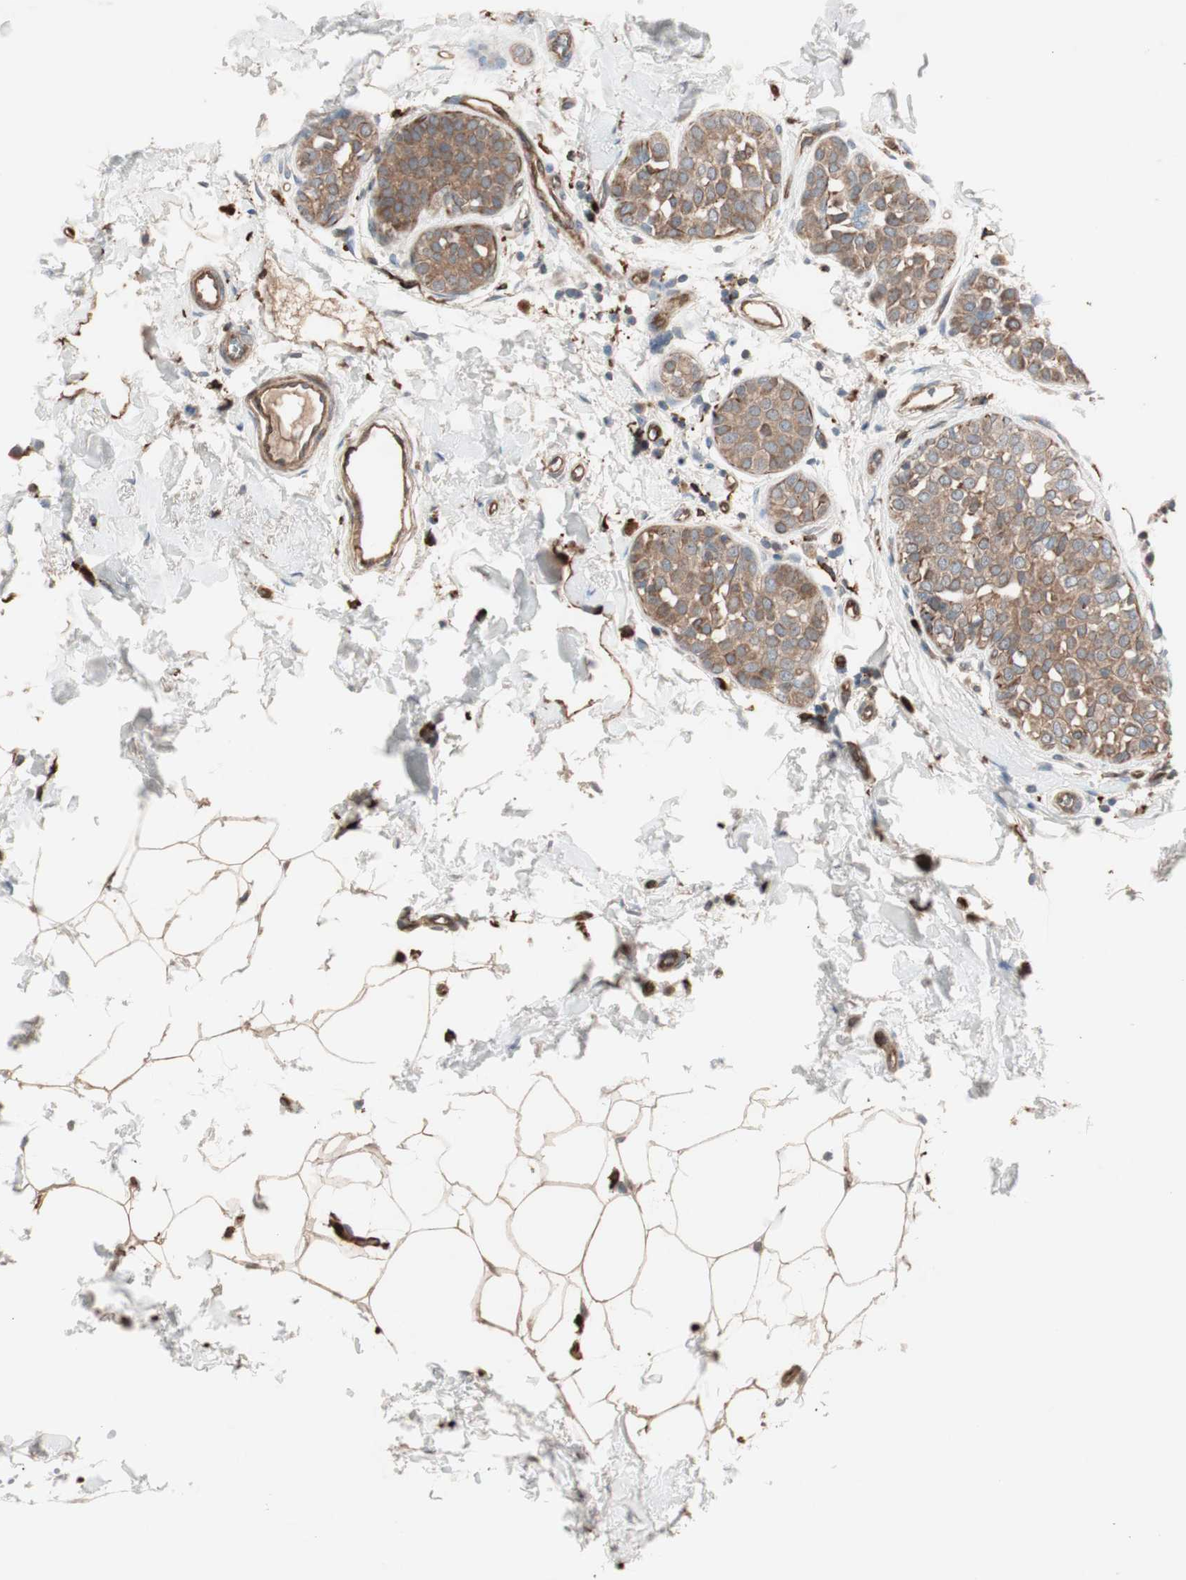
{"staining": {"intensity": "moderate", "quantity": ">75%", "location": "cytoplasmic/membranous"}, "tissue": "breast cancer", "cell_type": "Tumor cells", "image_type": "cancer", "snomed": [{"axis": "morphology", "description": "Lobular carcinoma, in situ"}, {"axis": "morphology", "description": "Lobular carcinoma"}, {"axis": "topography", "description": "Breast"}], "caption": "Breast cancer (lobular carcinoma in situ) was stained to show a protein in brown. There is medium levels of moderate cytoplasmic/membranous expression in about >75% of tumor cells.", "gene": "STAB1", "patient": {"sex": "female", "age": 41}}